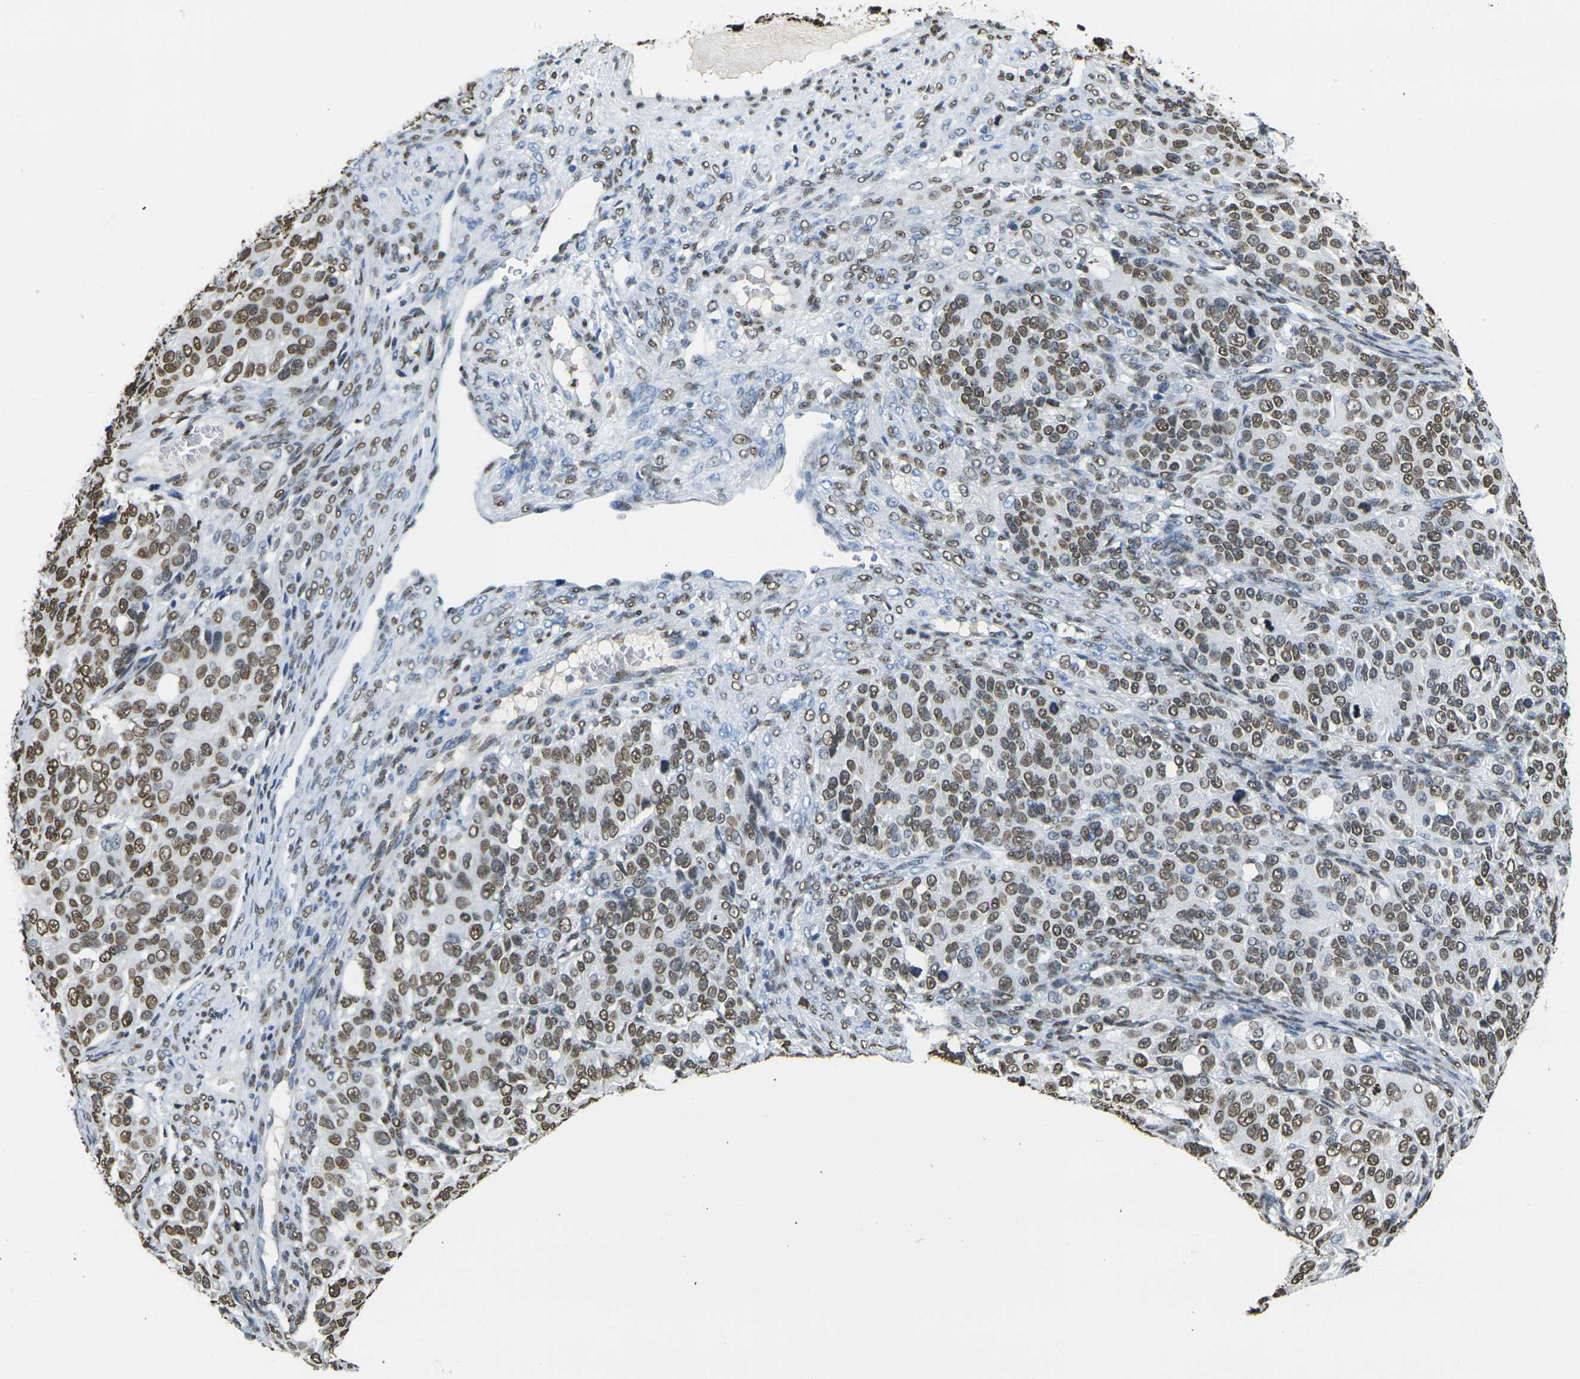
{"staining": {"intensity": "strong", "quantity": ">75%", "location": "nuclear"}, "tissue": "ovarian cancer", "cell_type": "Tumor cells", "image_type": "cancer", "snomed": [{"axis": "morphology", "description": "Carcinoma, endometroid"}, {"axis": "topography", "description": "Ovary"}], "caption": "Immunohistochemistry image of neoplastic tissue: ovarian endometroid carcinoma stained using immunohistochemistry displays high levels of strong protein expression localized specifically in the nuclear of tumor cells, appearing as a nuclear brown color.", "gene": "DRAXIN", "patient": {"sex": "female", "age": 51}}